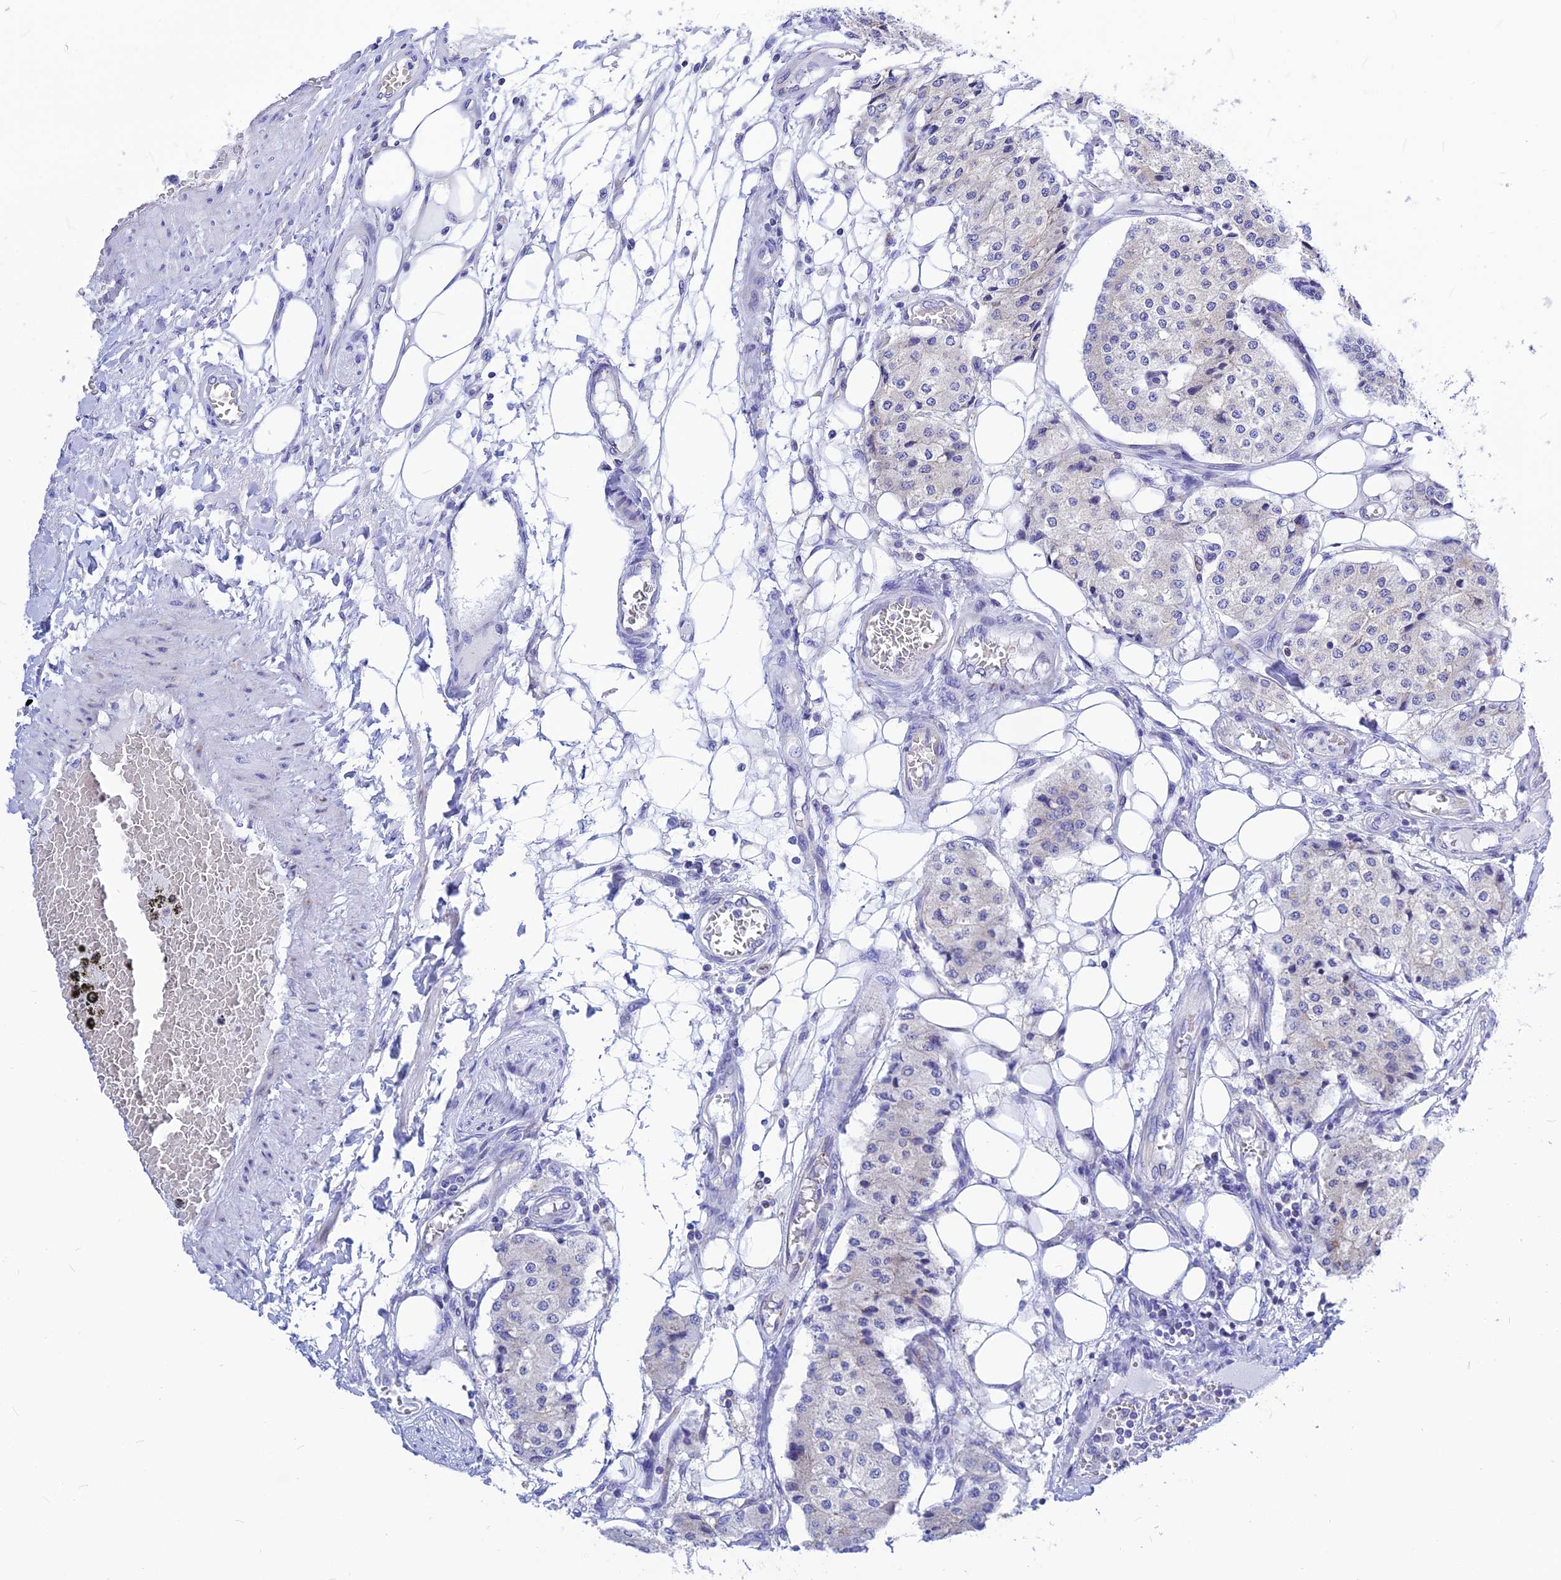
{"staining": {"intensity": "negative", "quantity": "none", "location": "none"}, "tissue": "carcinoid", "cell_type": "Tumor cells", "image_type": "cancer", "snomed": [{"axis": "morphology", "description": "Carcinoid, malignant, NOS"}, {"axis": "topography", "description": "Colon"}], "caption": "The IHC histopathology image has no significant expression in tumor cells of carcinoid tissue.", "gene": "CNOT6", "patient": {"sex": "female", "age": 52}}